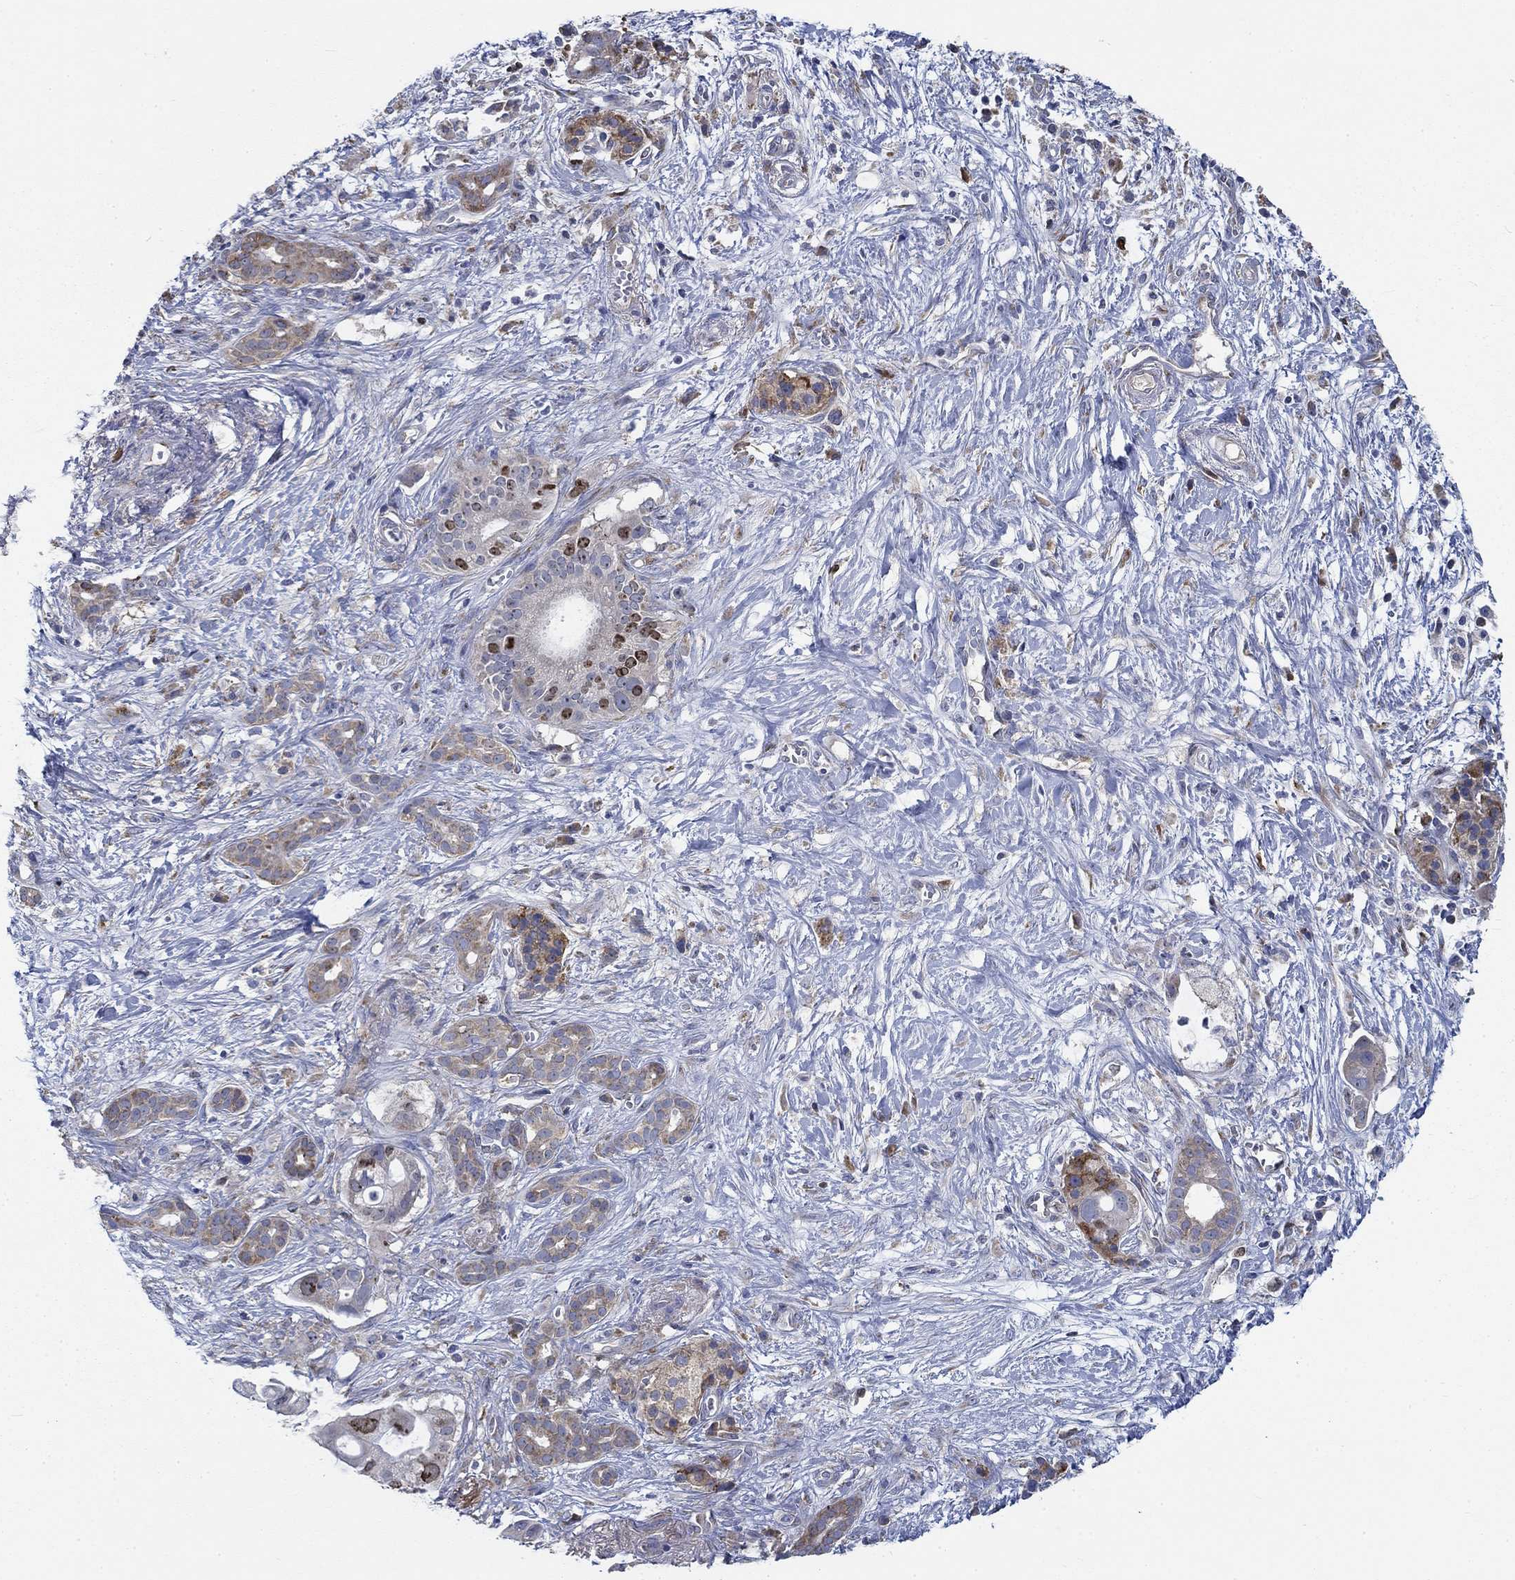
{"staining": {"intensity": "strong", "quantity": "<25%", "location": "nuclear"}, "tissue": "pancreatic cancer", "cell_type": "Tumor cells", "image_type": "cancer", "snomed": [{"axis": "morphology", "description": "Adenocarcinoma, NOS"}, {"axis": "topography", "description": "Pancreas"}], "caption": "Protein expression analysis of human pancreatic cancer reveals strong nuclear expression in about <25% of tumor cells.", "gene": "MMP24", "patient": {"sex": "male", "age": 61}}